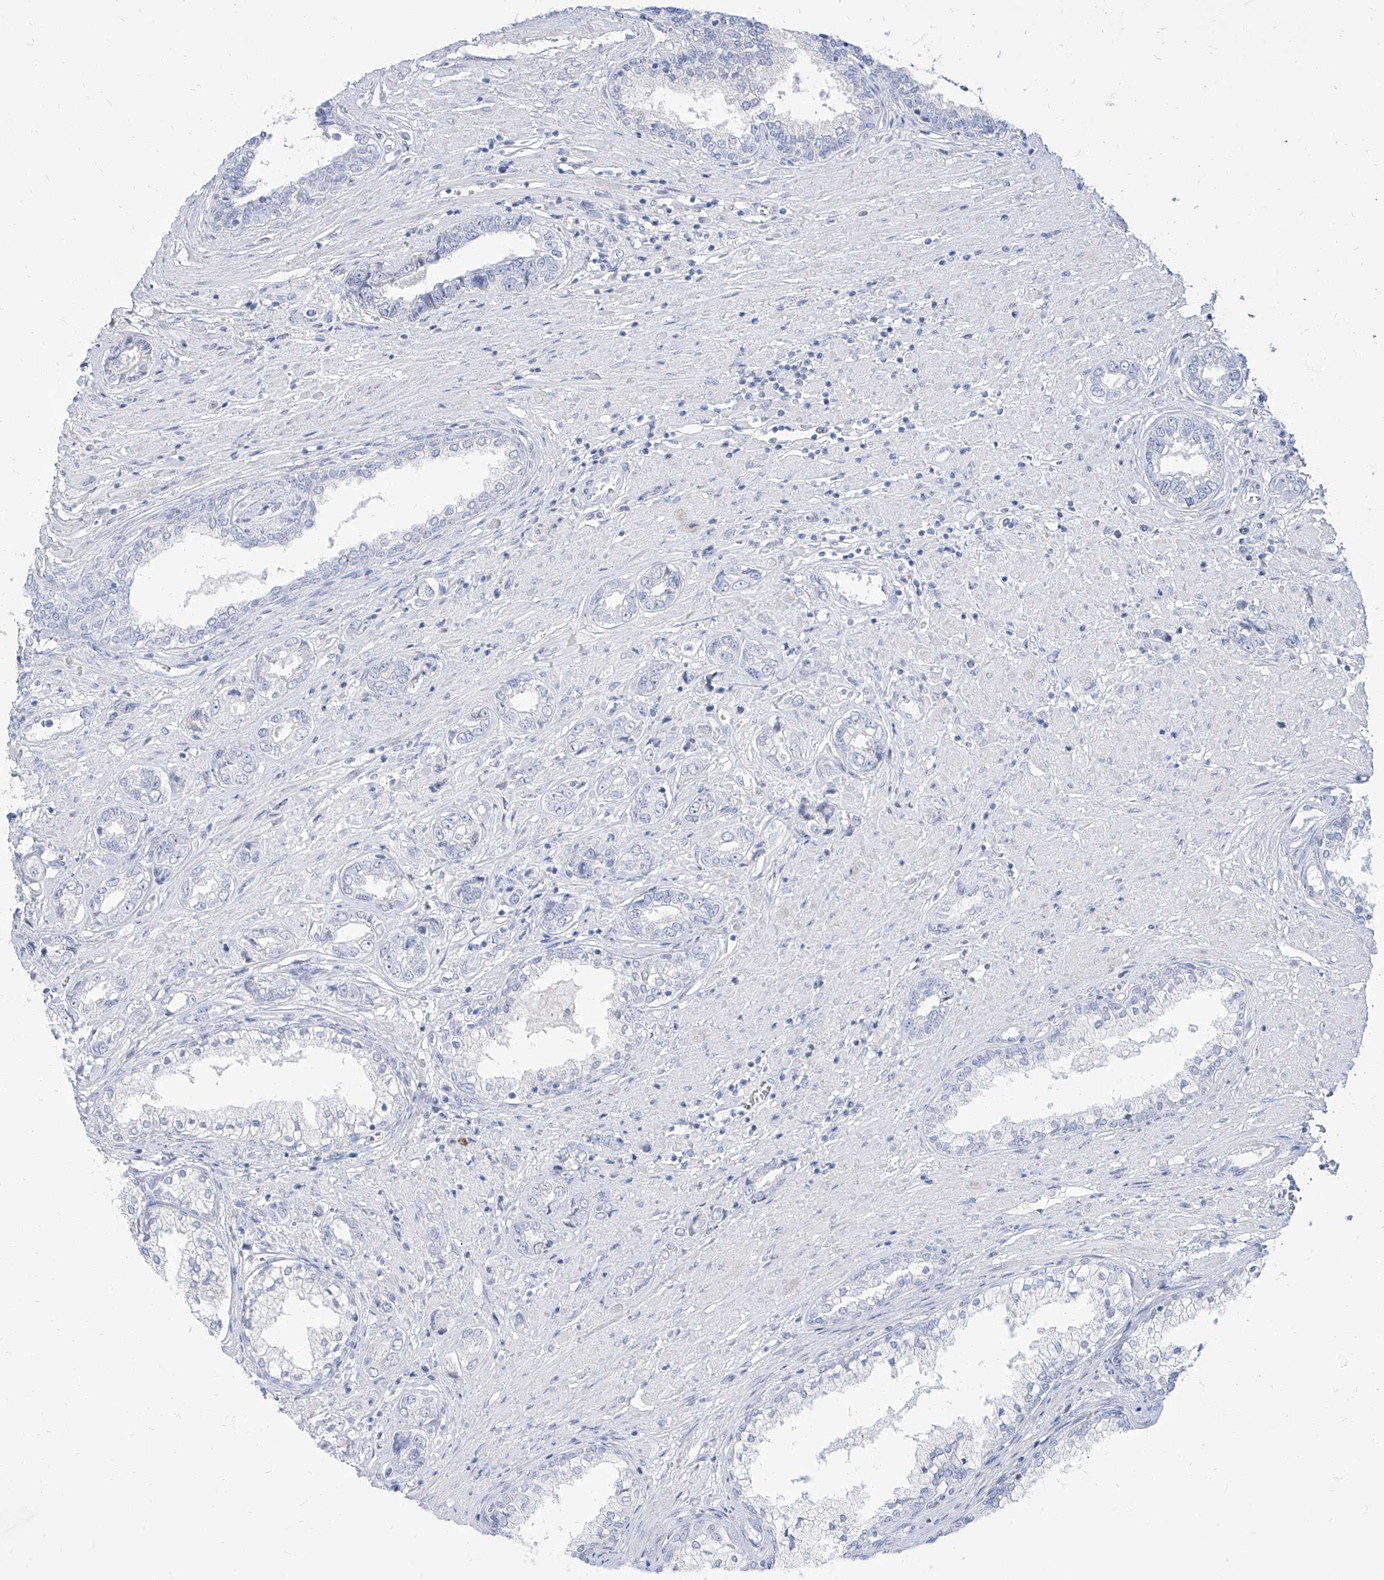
{"staining": {"intensity": "negative", "quantity": "none", "location": "none"}, "tissue": "prostate cancer", "cell_type": "Tumor cells", "image_type": "cancer", "snomed": [{"axis": "morphology", "description": "Adenocarcinoma, High grade"}, {"axis": "topography", "description": "Prostate"}], "caption": "Immunohistochemistry photomicrograph of prostate cancer (adenocarcinoma (high-grade)) stained for a protein (brown), which reveals no staining in tumor cells. (DAB IHC with hematoxylin counter stain).", "gene": "TXLNB", "patient": {"sex": "male", "age": 61}}